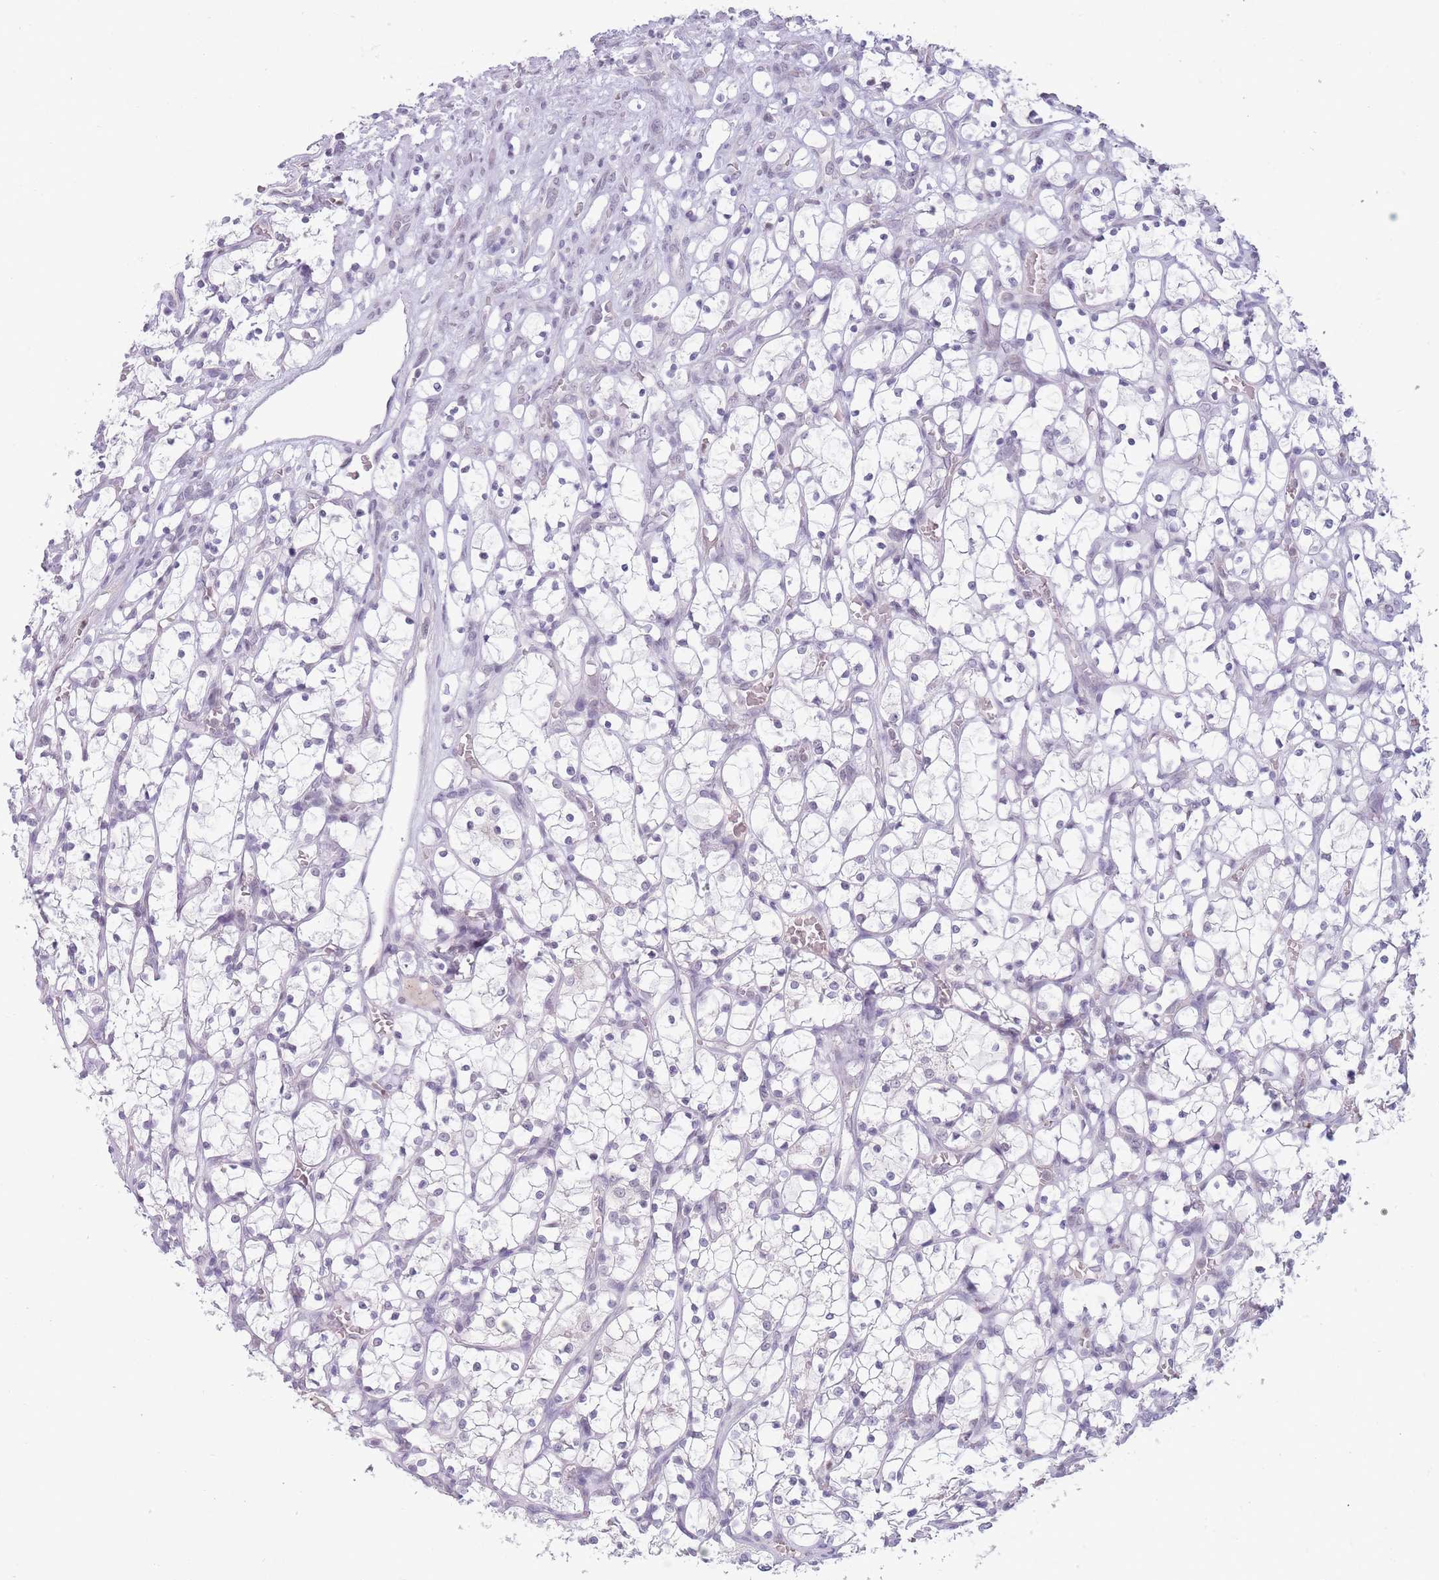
{"staining": {"intensity": "negative", "quantity": "none", "location": "none"}, "tissue": "renal cancer", "cell_type": "Tumor cells", "image_type": "cancer", "snomed": [{"axis": "morphology", "description": "Adenocarcinoma, NOS"}, {"axis": "topography", "description": "Kidney"}], "caption": "The IHC photomicrograph has no significant staining in tumor cells of adenocarcinoma (renal) tissue.", "gene": "ARID3B", "patient": {"sex": "female", "age": 69}}